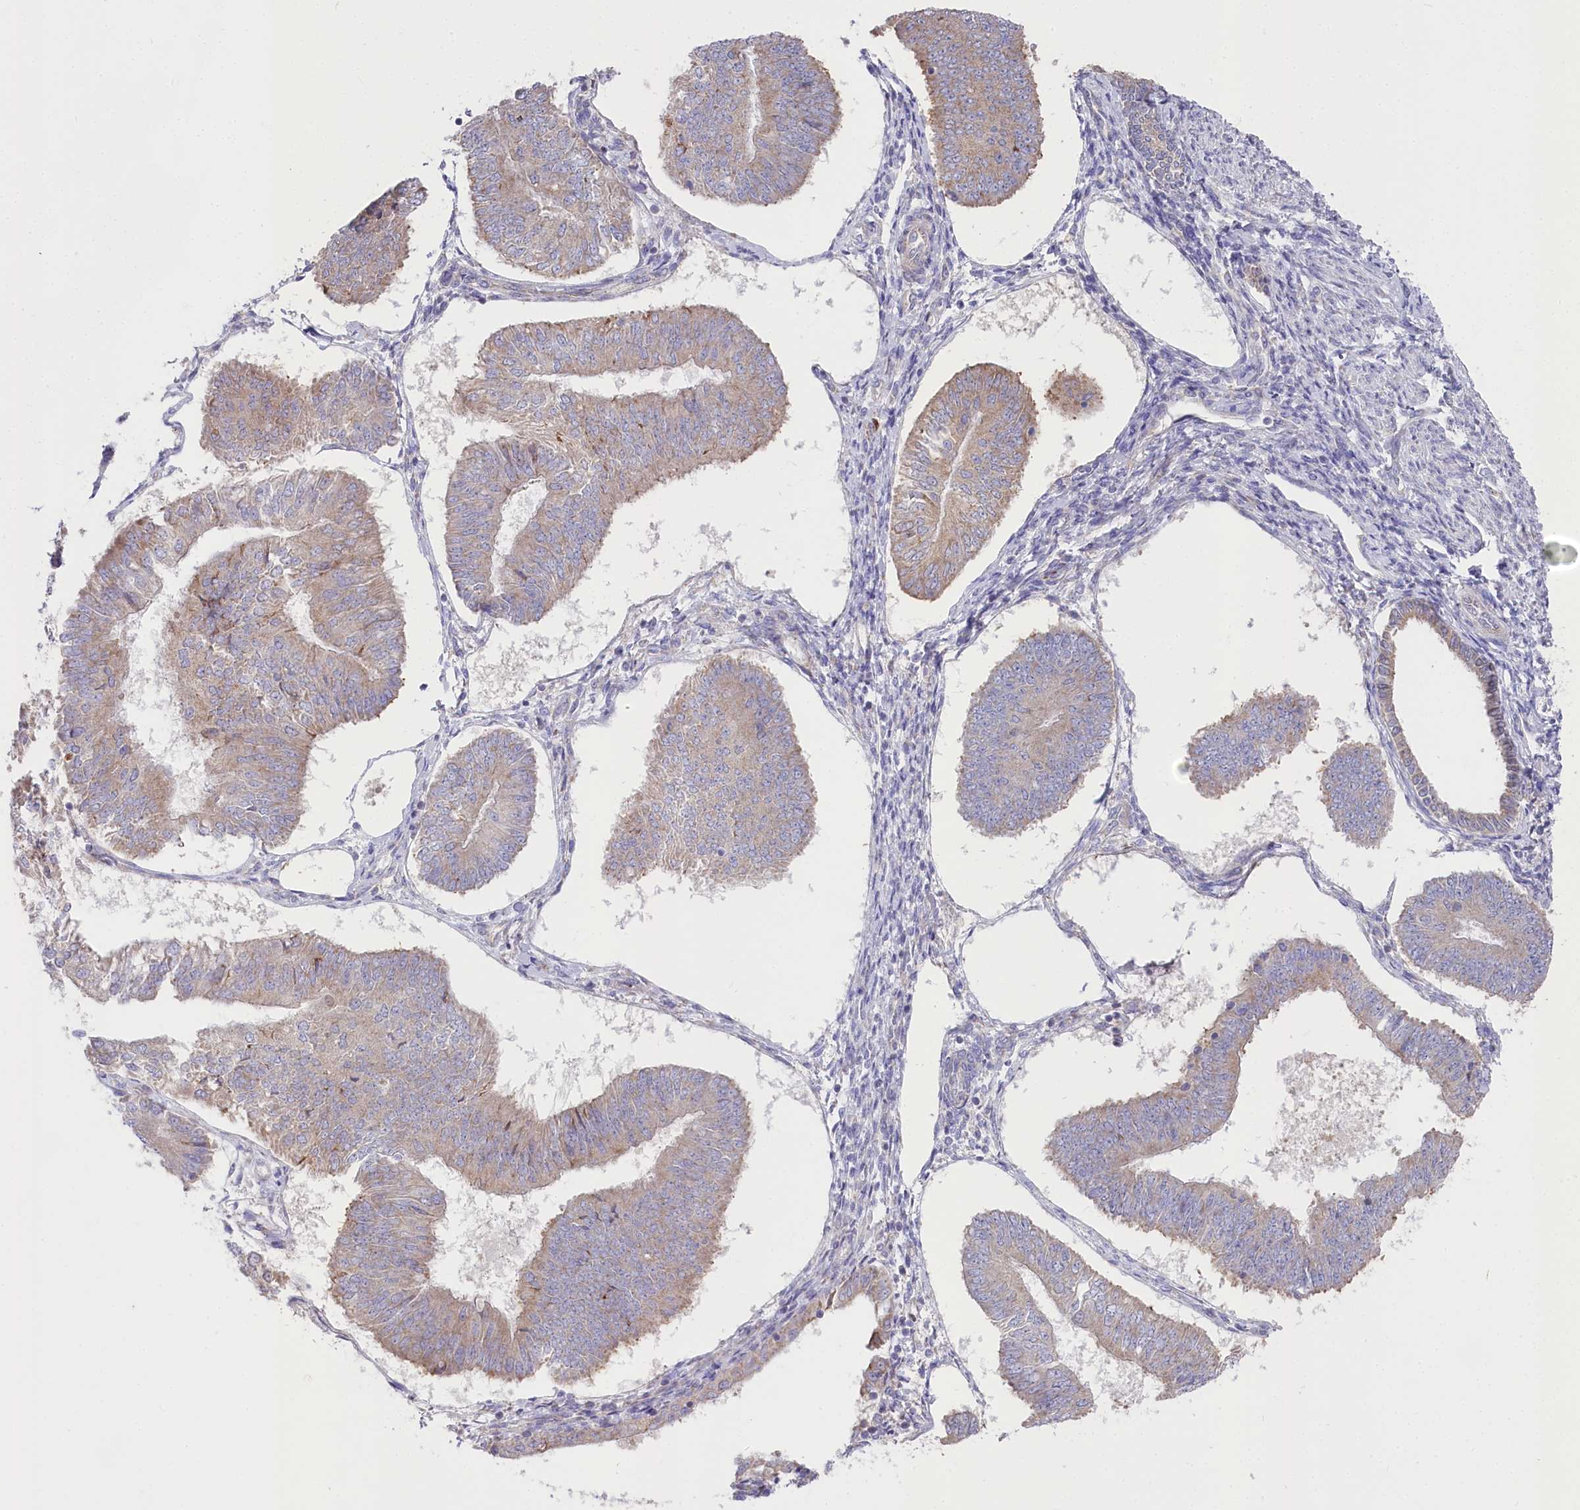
{"staining": {"intensity": "weak", "quantity": ">75%", "location": "cytoplasmic/membranous"}, "tissue": "endometrial cancer", "cell_type": "Tumor cells", "image_type": "cancer", "snomed": [{"axis": "morphology", "description": "Adenocarcinoma, NOS"}, {"axis": "topography", "description": "Endometrium"}], "caption": "Weak cytoplasmic/membranous staining is seen in about >75% of tumor cells in endometrial cancer. (DAB (3,3'-diaminobenzidine) IHC with brightfield microscopy, high magnification).", "gene": "POGLUT1", "patient": {"sex": "female", "age": 58}}